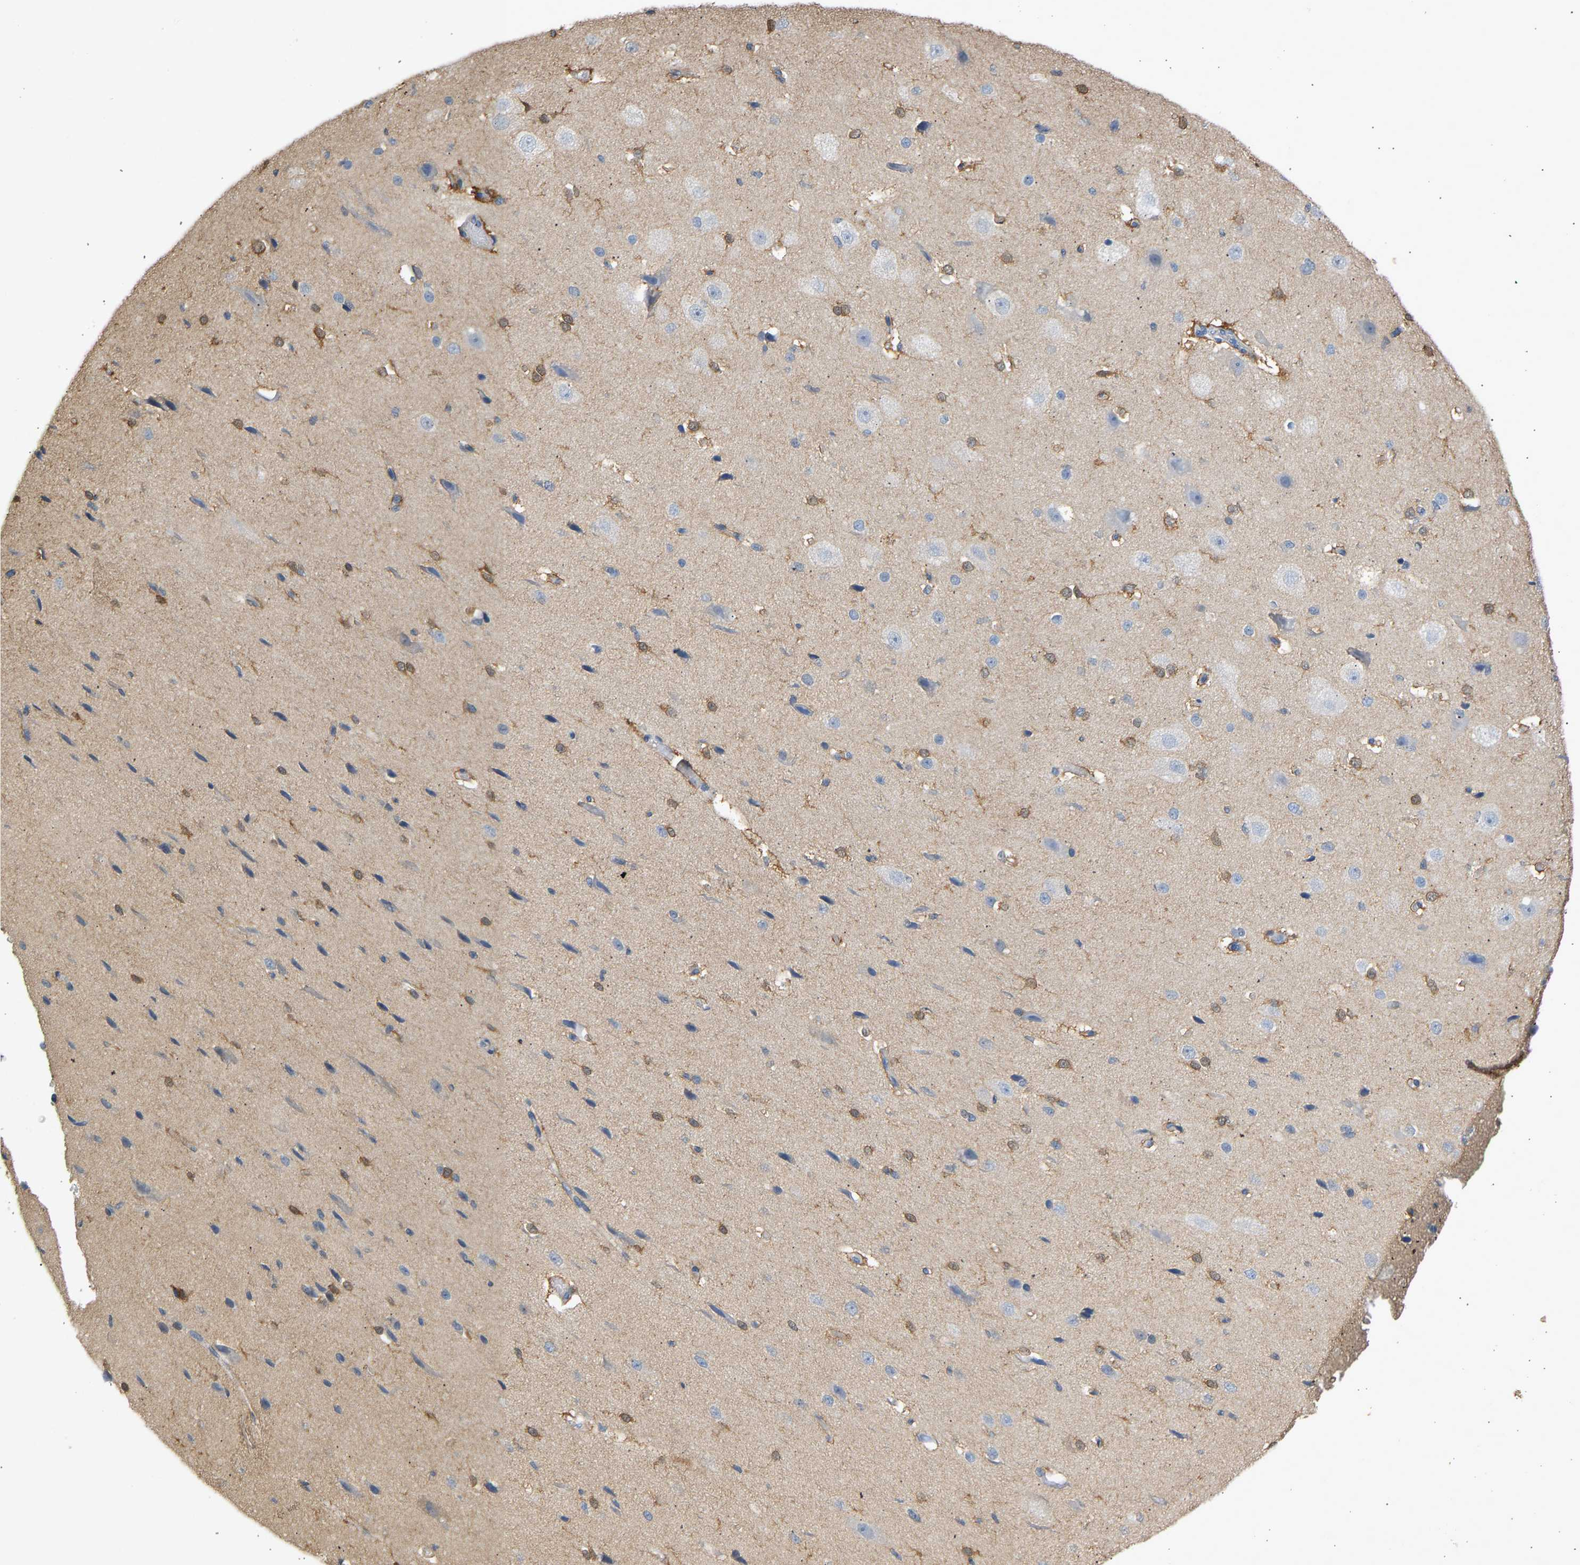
{"staining": {"intensity": "weak", "quantity": ">75%", "location": "cytoplasmic/membranous"}, "tissue": "cerebral cortex", "cell_type": "Endothelial cells", "image_type": "normal", "snomed": [{"axis": "morphology", "description": "Normal tissue, NOS"}, {"axis": "morphology", "description": "Developmental malformation"}, {"axis": "topography", "description": "Cerebral cortex"}], "caption": "The image demonstrates staining of benign cerebral cortex, revealing weak cytoplasmic/membranous protein expression (brown color) within endothelial cells. (Brightfield microscopy of DAB IHC at high magnification).", "gene": "ENO1", "patient": {"sex": "female", "age": 30}}